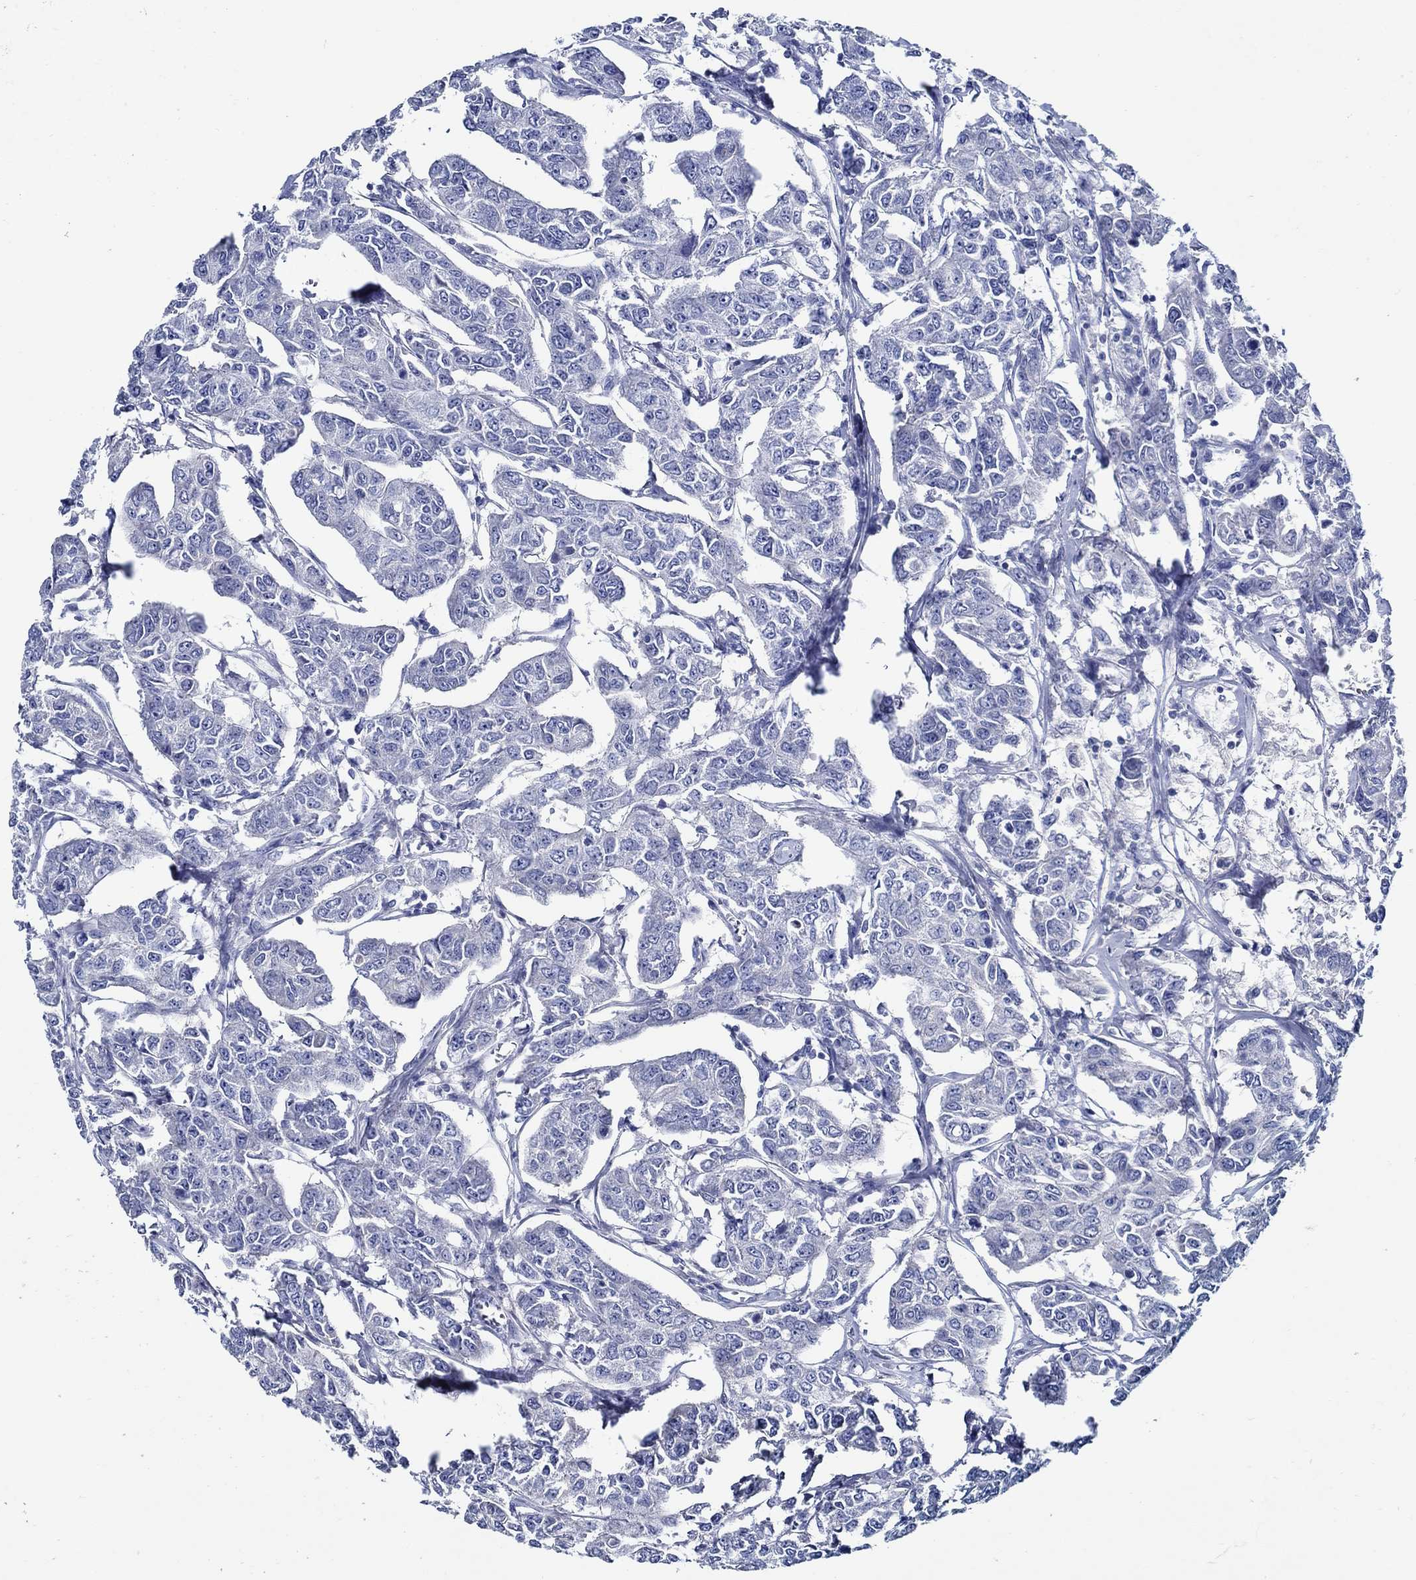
{"staining": {"intensity": "negative", "quantity": "none", "location": "none"}, "tissue": "breast cancer", "cell_type": "Tumor cells", "image_type": "cancer", "snomed": [{"axis": "morphology", "description": "Duct carcinoma"}, {"axis": "topography", "description": "Breast"}], "caption": "Protein analysis of breast intraductal carcinoma displays no significant positivity in tumor cells. (Stains: DAB (3,3'-diaminobenzidine) immunohistochemistry (IHC) with hematoxylin counter stain, Microscopy: brightfield microscopy at high magnification).", "gene": "SKOR1", "patient": {"sex": "female", "age": 88}}